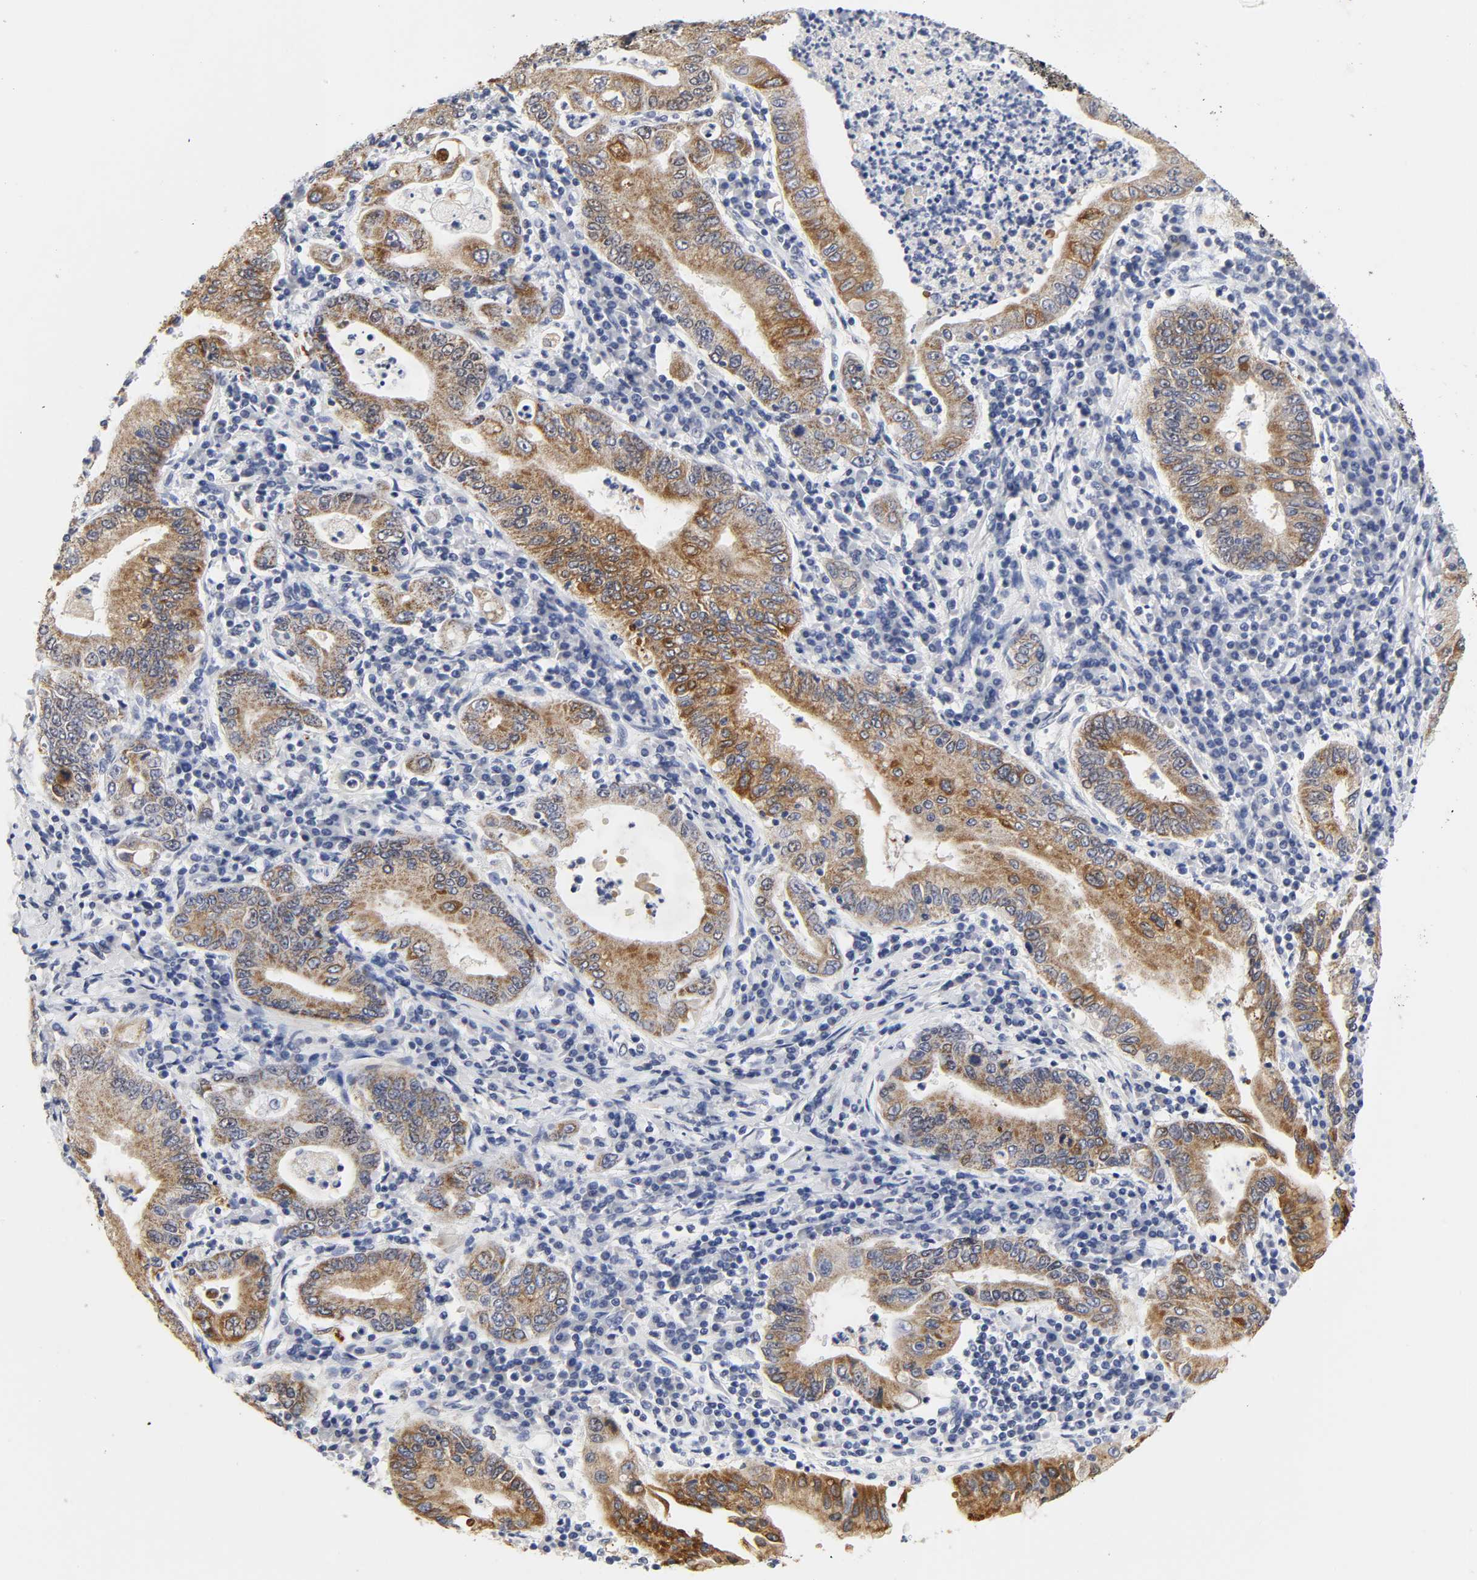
{"staining": {"intensity": "strong", "quantity": ">75%", "location": "cytoplasmic/membranous"}, "tissue": "stomach cancer", "cell_type": "Tumor cells", "image_type": "cancer", "snomed": [{"axis": "morphology", "description": "Normal tissue, NOS"}, {"axis": "morphology", "description": "Adenocarcinoma, NOS"}, {"axis": "topography", "description": "Esophagus"}, {"axis": "topography", "description": "Stomach, upper"}, {"axis": "topography", "description": "Peripheral nerve tissue"}], "caption": "Protein staining demonstrates strong cytoplasmic/membranous staining in approximately >75% of tumor cells in adenocarcinoma (stomach).", "gene": "GRHL2", "patient": {"sex": "male", "age": 62}}